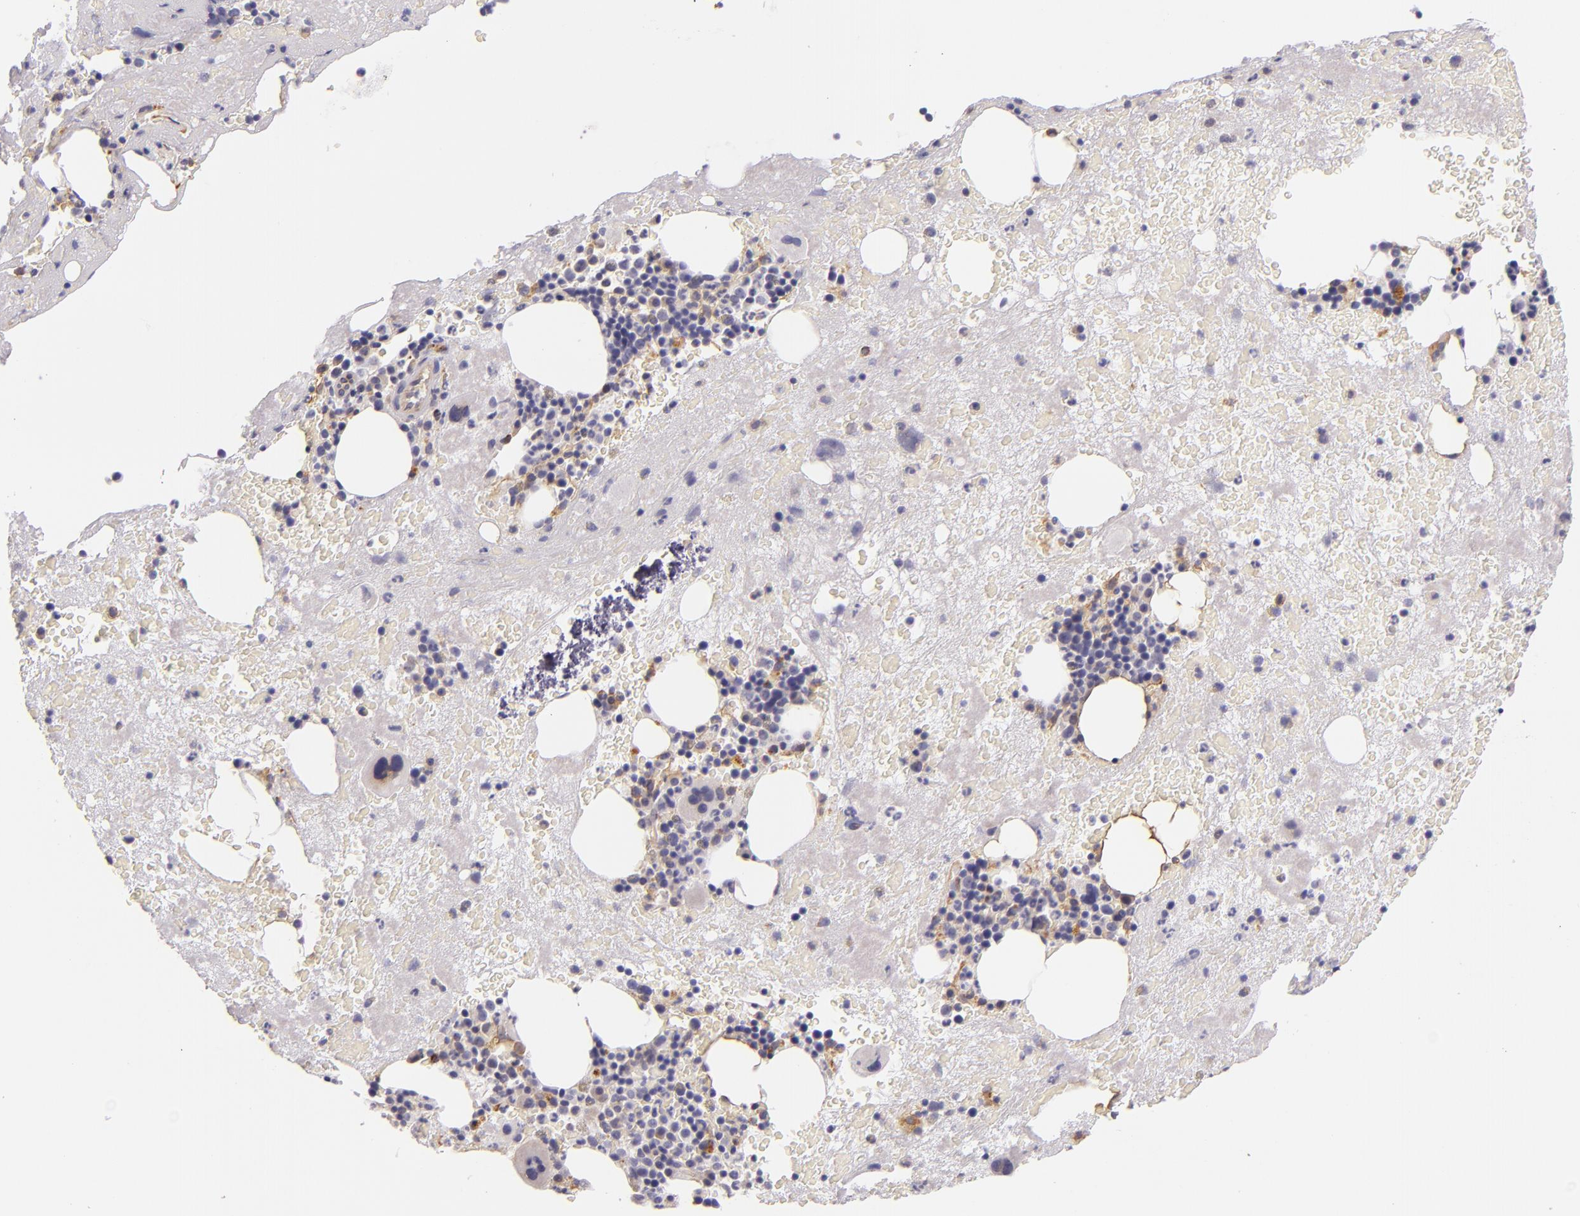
{"staining": {"intensity": "weak", "quantity": "<25%", "location": "cytoplasmic/membranous"}, "tissue": "bone marrow", "cell_type": "Hematopoietic cells", "image_type": "normal", "snomed": [{"axis": "morphology", "description": "Normal tissue, NOS"}, {"axis": "topography", "description": "Bone marrow"}], "caption": "This is an immunohistochemistry (IHC) histopathology image of unremarkable human bone marrow. There is no expression in hematopoietic cells.", "gene": "CTSF", "patient": {"sex": "male", "age": 76}}